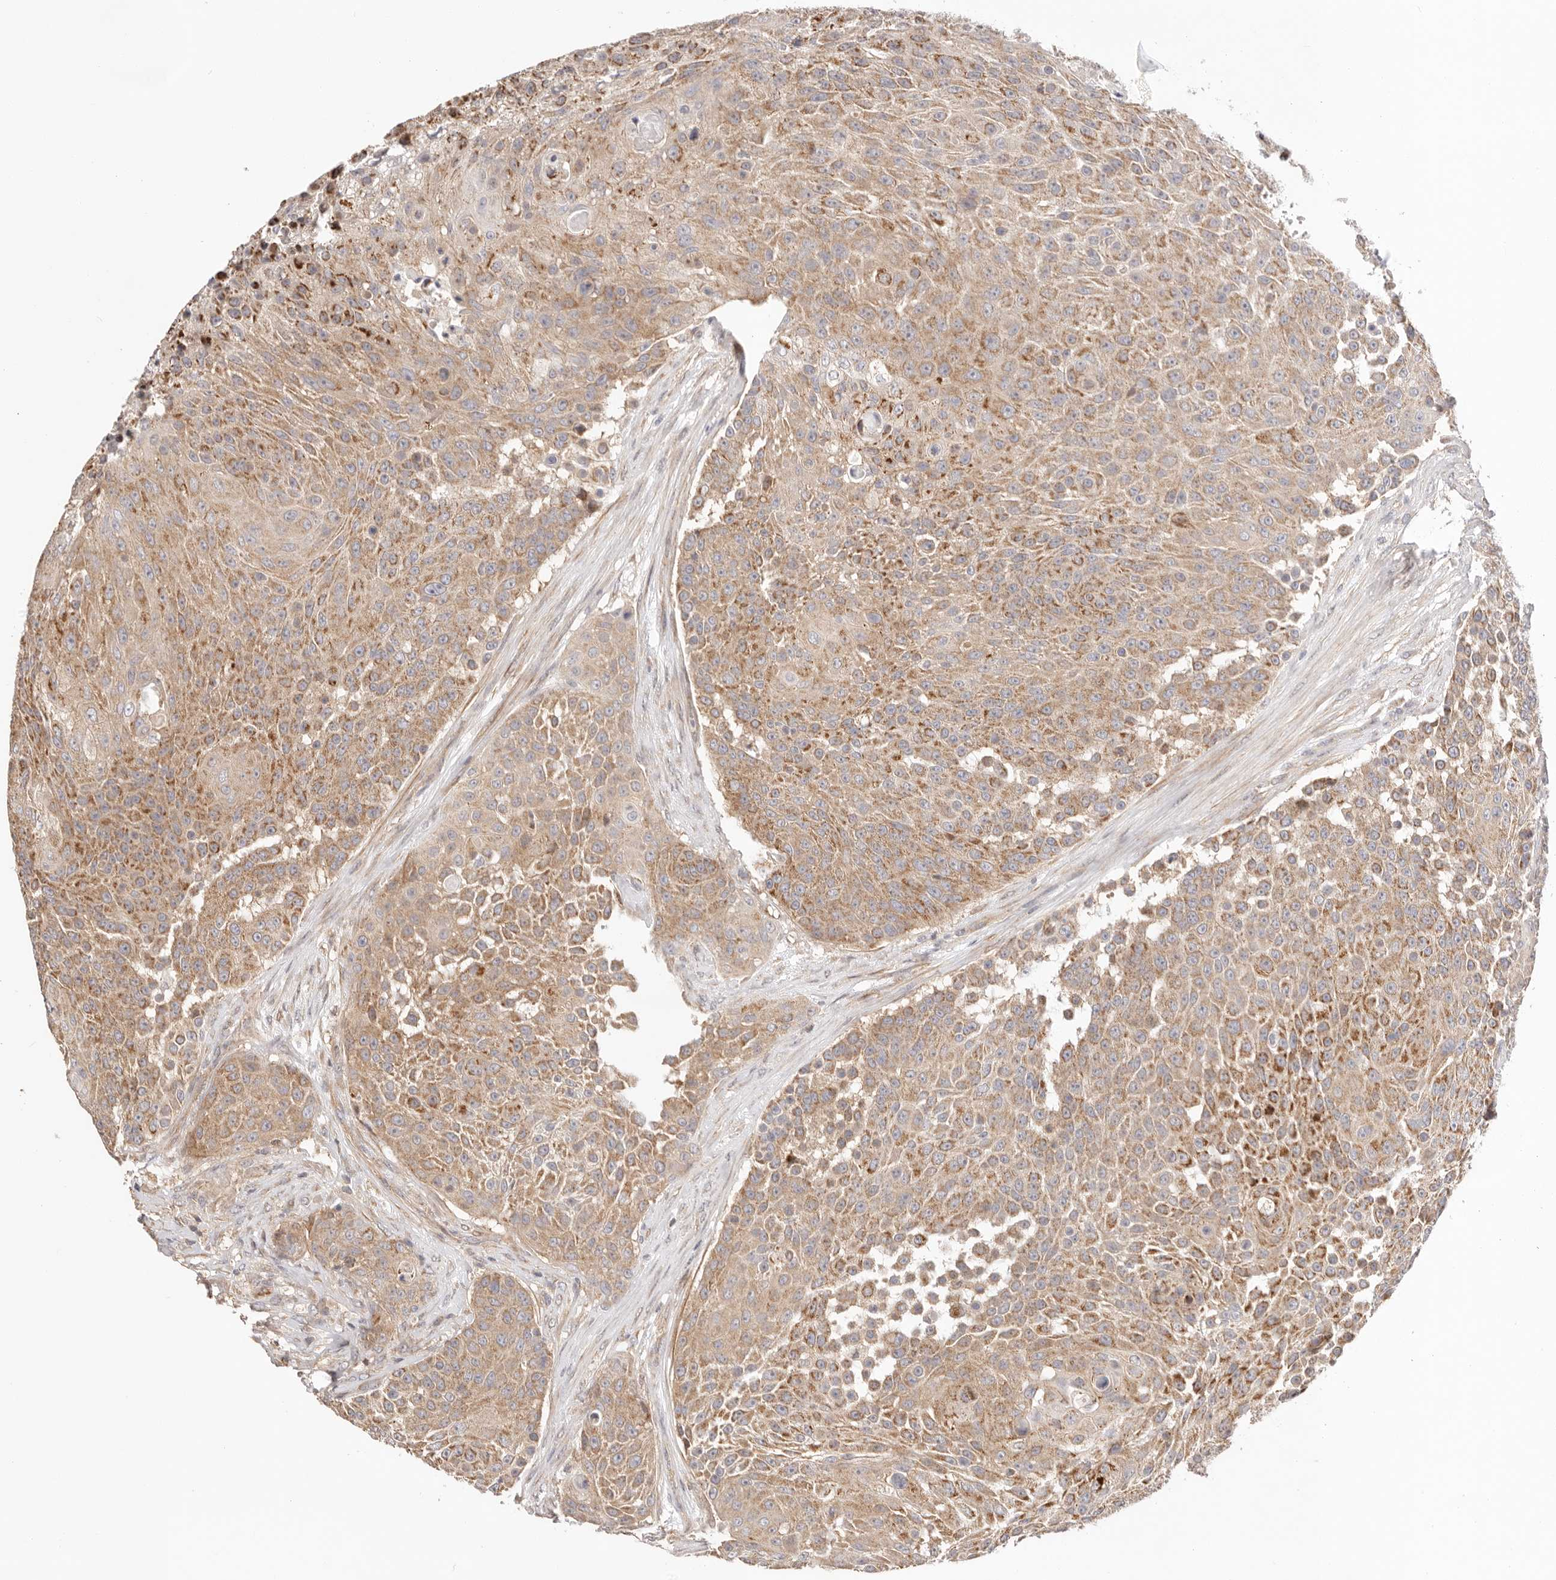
{"staining": {"intensity": "moderate", "quantity": ">75%", "location": "cytoplasmic/membranous"}, "tissue": "urothelial cancer", "cell_type": "Tumor cells", "image_type": "cancer", "snomed": [{"axis": "morphology", "description": "Urothelial carcinoma, High grade"}, {"axis": "topography", "description": "Urinary bladder"}], "caption": "Urothelial cancer was stained to show a protein in brown. There is medium levels of moderate cytoplasmic/membranous positivity in approximately >75% of tumor cells. (Stains: DAB (3,3'-diaminobenzidine) in brown, nuclei in blue, Microscopy: brightfield microscopy at high magnification).", "gene": "KCMF1", "patient": {"sex": "female", "age": 63}}